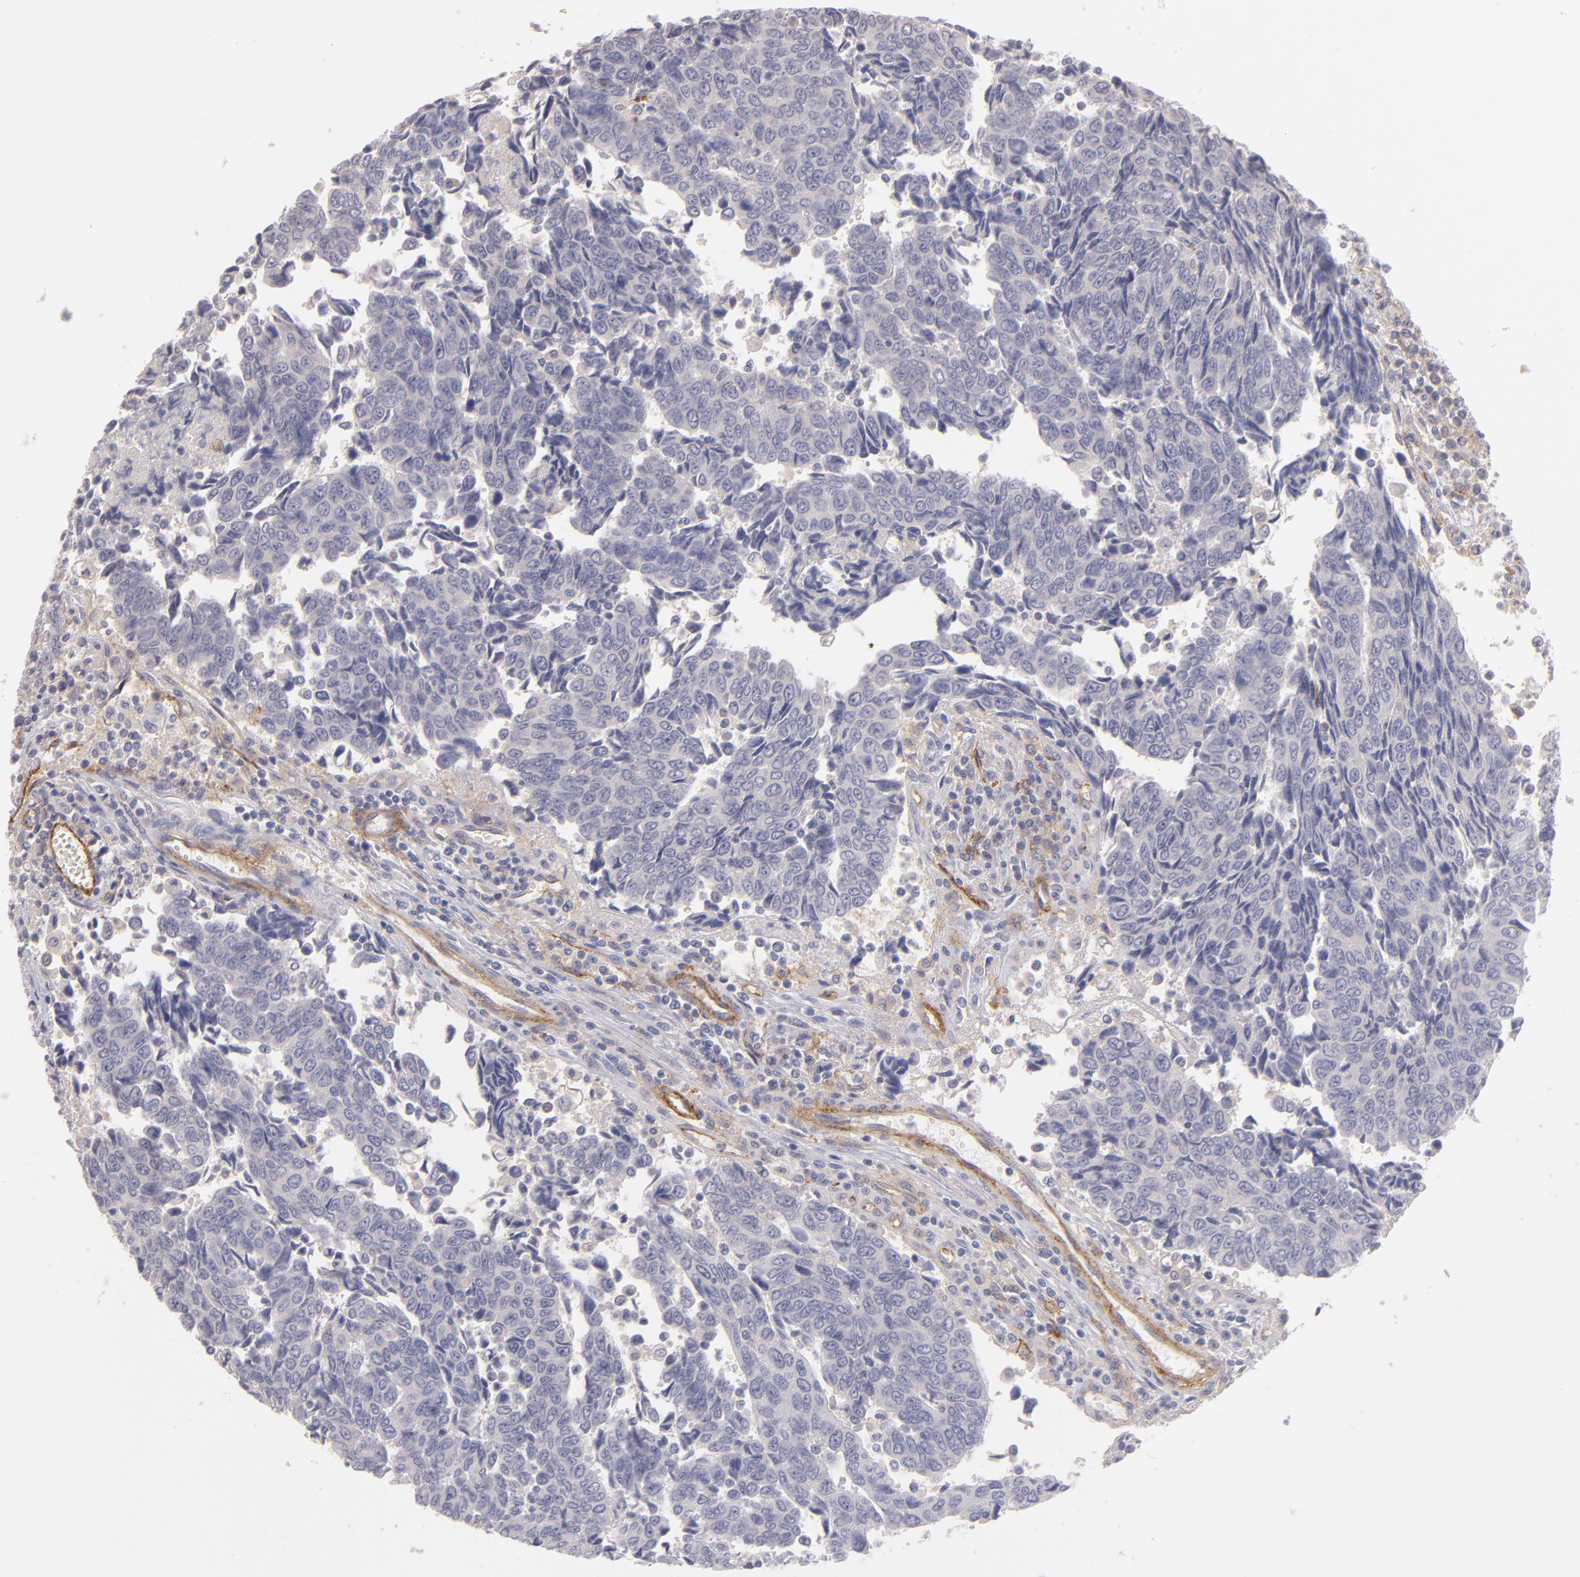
{"staining": {"intensity": "negative", "quantity": "none", "location": "none"}, "tissue": "urothelial cancer", "cell_type": "Tumor cells", "image_type": "cancer", "snomed": [{"axis": "morphology", "description": "Urothelial carcinoma, High grade"}, {"axis": "topography", "description": "Urinary bladder"}], "caption": "High-grade urothelial carcinoma was stained to show a protein in brown. There is no significant staining in tumor cells.", "gene": "THBD", "patient": {"sex": "male", "age": 86}}